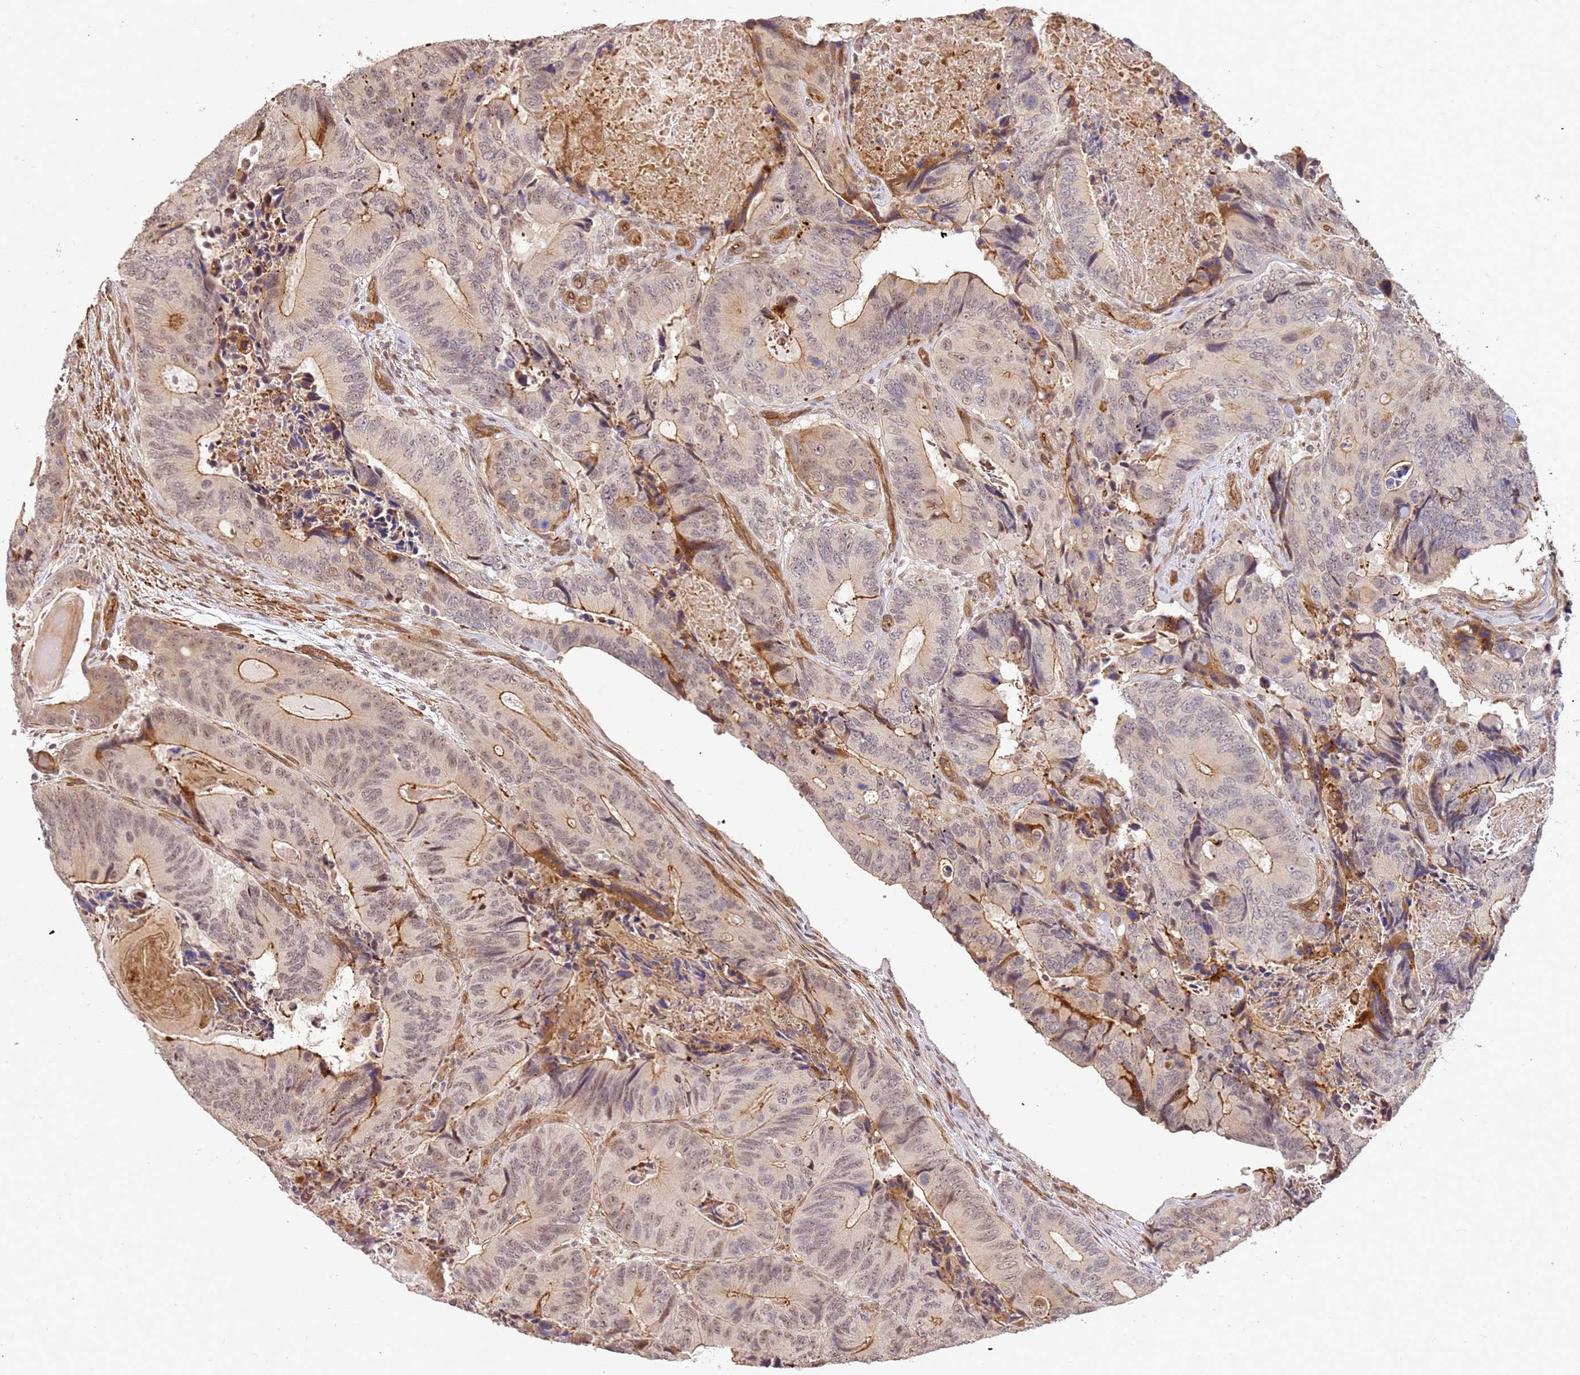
{"staining": {"intensity": "weak", "quantity": ">75%", "location": "cytoplasmic/membranous,nuclear"}, "tissue": "colorectal cancer", "cell_type": "Tumor cells", "image_type": "cancer", "snomed": [{"axis": "morphology", "description": "Adenocarcinoma, NOS"}, {"axis": "topography", "description": "Colon"}], "caption": "This micrograph reveals IHC staining of human colorectal cancer, with low weak cytoplasmic/membranous and nuclear positivity in about >75% of tumor cells.", "gene": "ST18", "patient": {"sex": "male", "age": 84}}